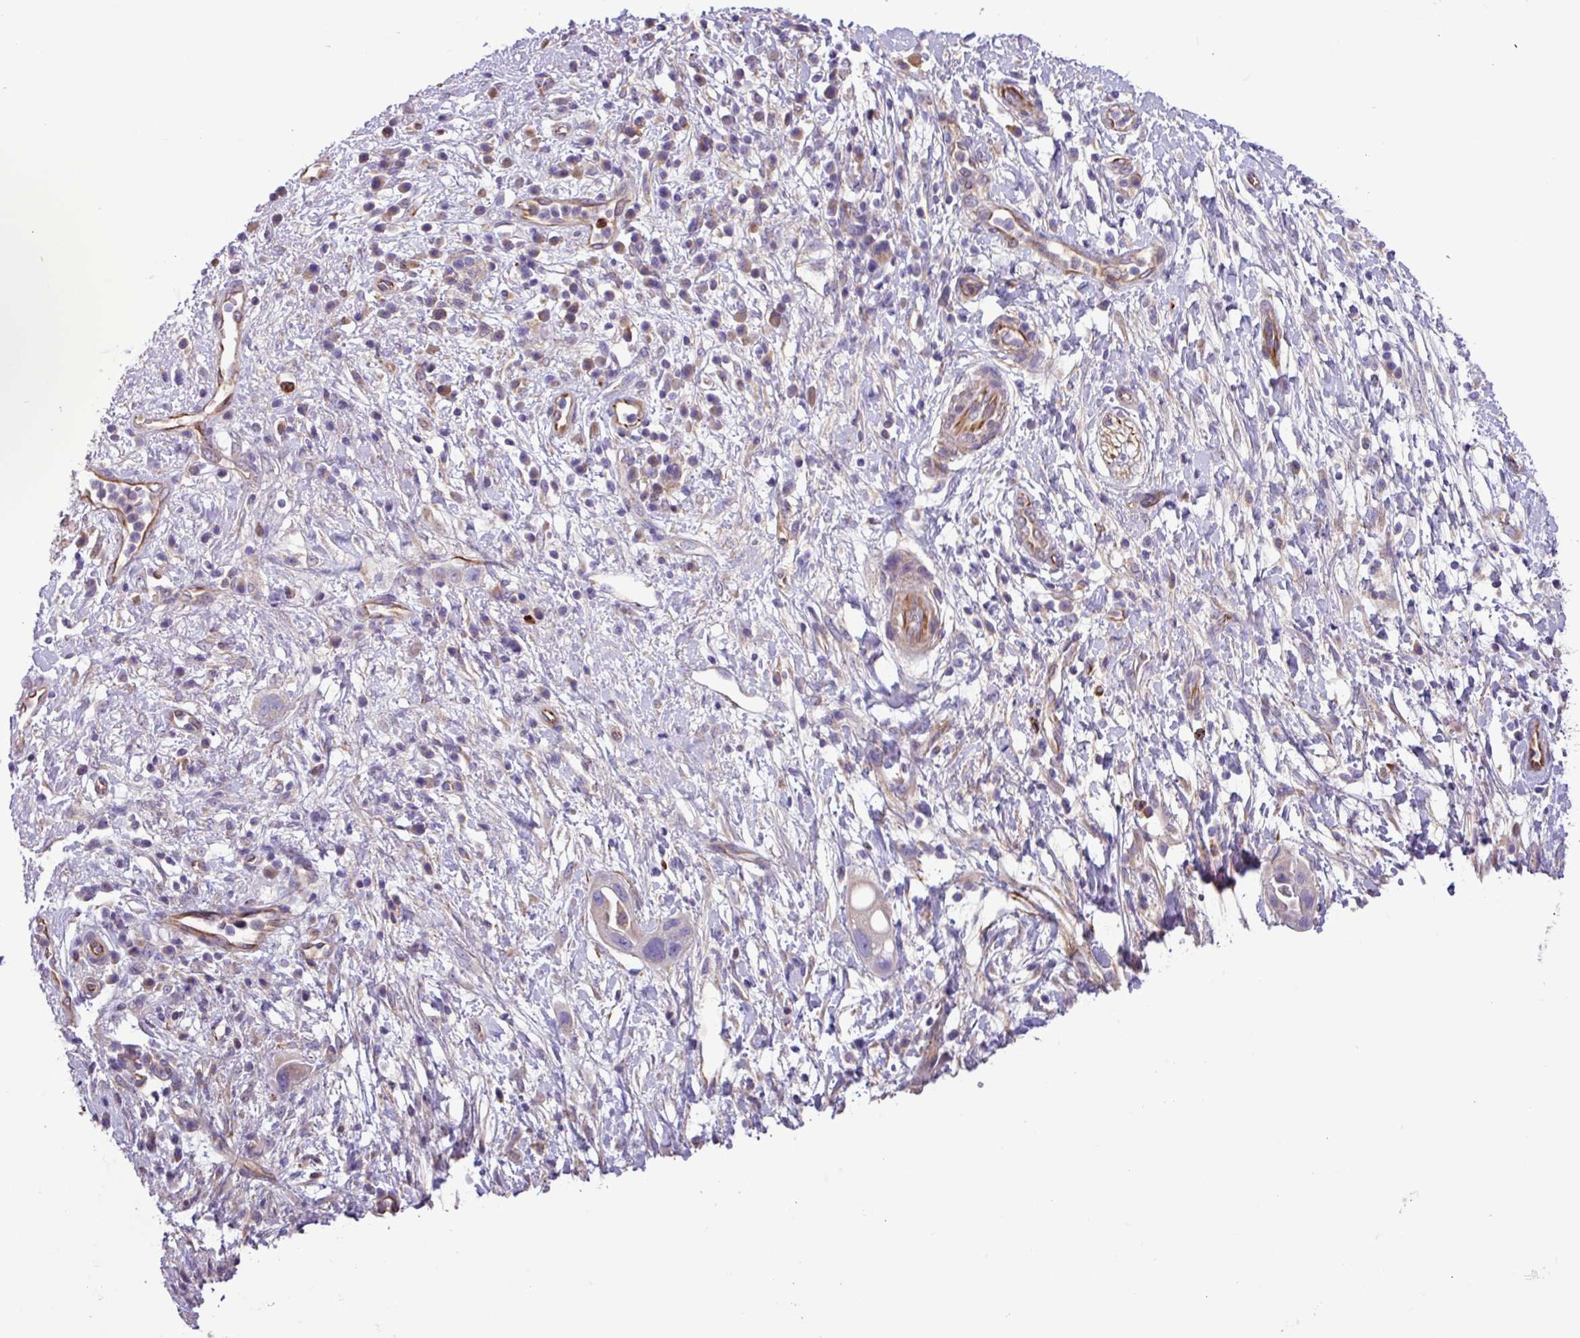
{"staining": {"intensity": "weak", "quantity": "<25%", "location": "cytoplasmic/membranous"}, "tissue": "pancreatic cancer", "cell_type": "Tumor cells", "image_type": "cancer", "snomed": [{"axis": "morphology", "description": "Adenocarcinoma, NOS"}, {"axis": "topography", "description": "Pancreas"}], "caption": "A high-resolution micrograph shows immunohistochemistry (IHC) staining of adenocarcinoma (pancreatic), which exhibits no significant expression in tumor cells. (DAB immunohistochemistry with hematoxylin counter stain).", "gene": "MRM2", "patient": {"sex": "male", "age": 68}}